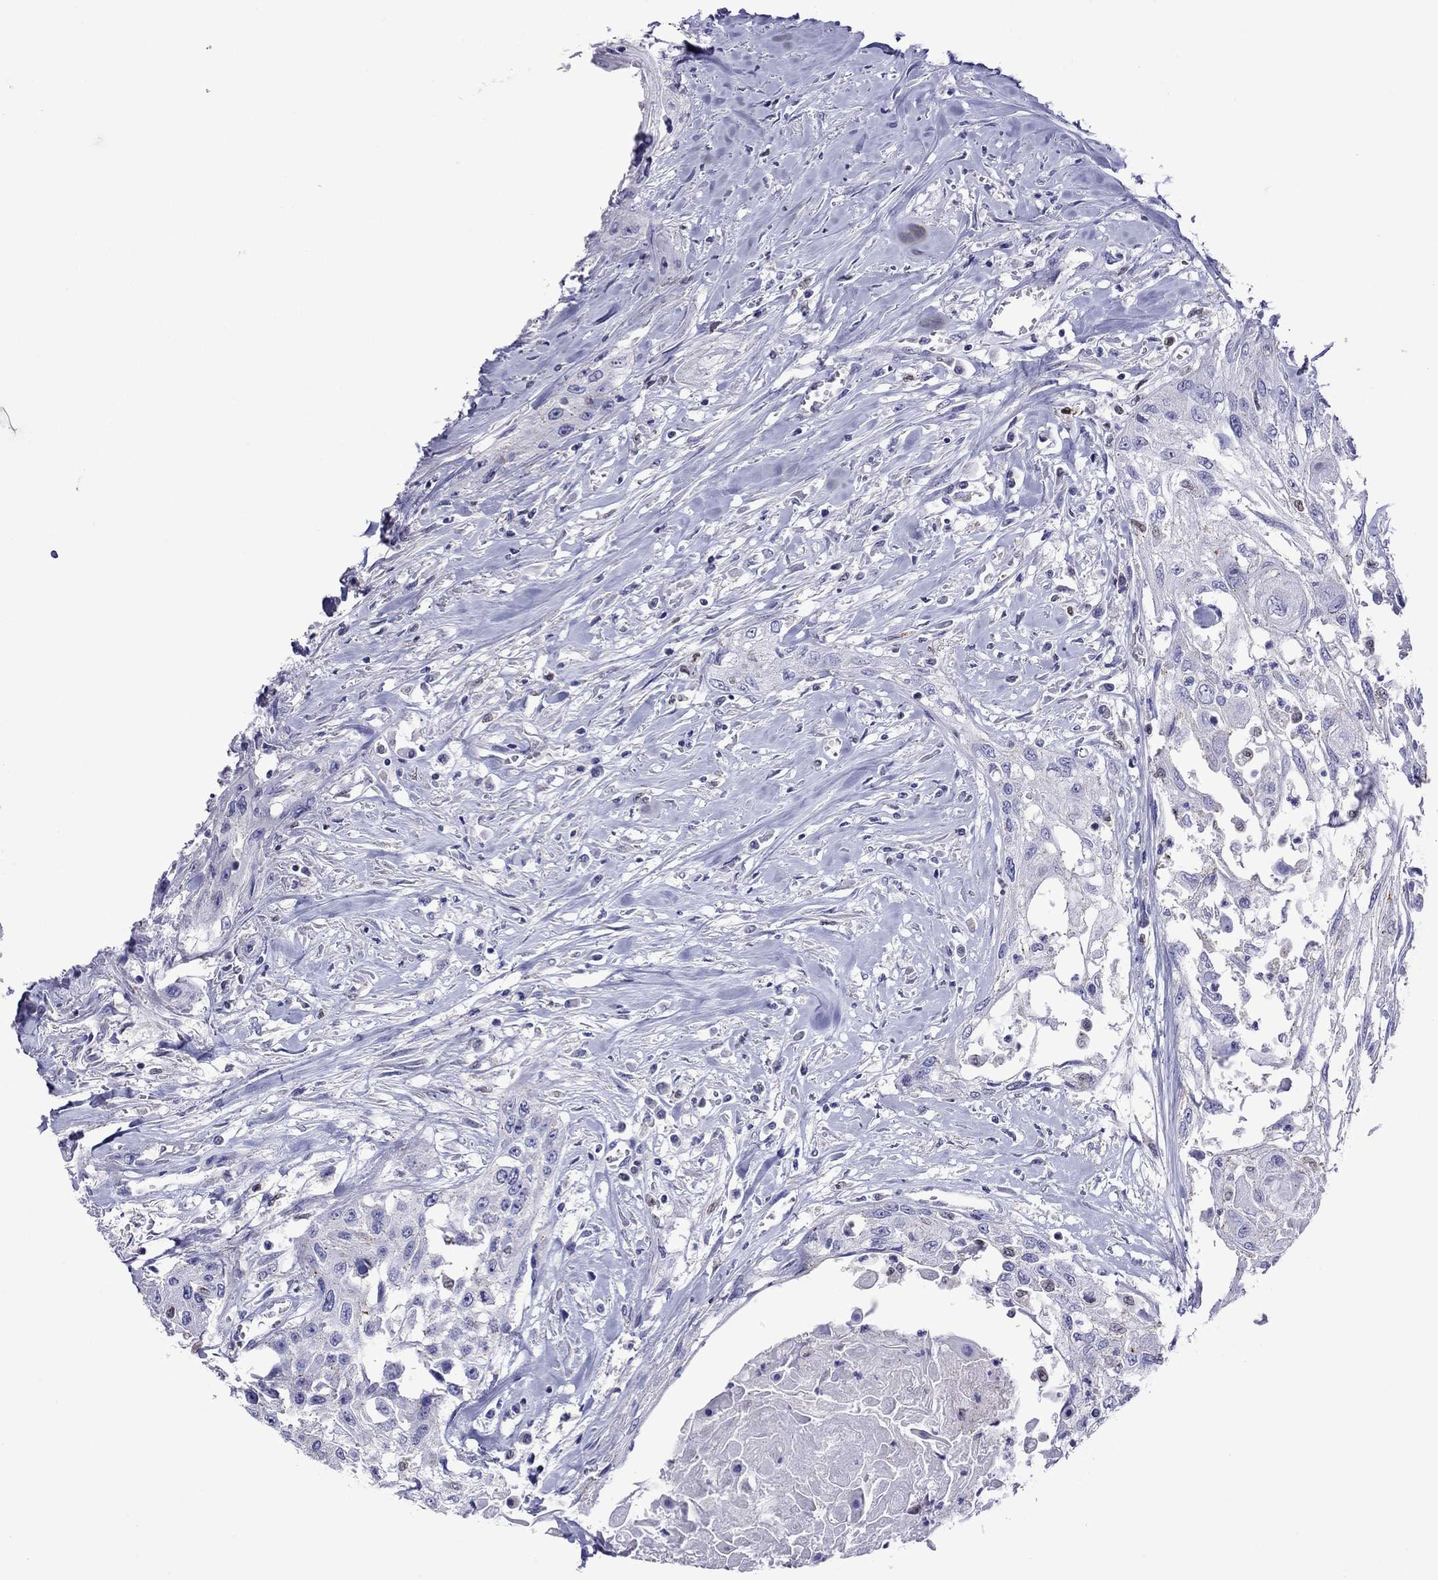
{"staining": {"intensity": "negative", "quantity": "none", "location": "none"}, "tissue": "head and neck cancer", "cell_type": "Tumor cells", "image_type": "cancer", "snomed": [{"axis": "morphology", "description": "Normal tissue, NOS"}, {"axis": "morphology", "description": "Squamous cell carcinoma, NOS"}, {"axis": "topography", "description": "Oral tissue"}, {"axis": "topography", "description": "Peripheral nerve tissue"}, {"axis": "topography", "description": "Head-Neck"}], "caption": "Human head and neck cancer (squamous cell carcinoma) stained for a protein using immunohistochemistry (IHC) shows no expression in tumor cells.", "gene": "MPZ", "patient": {"sex": "female", "age": 59}}